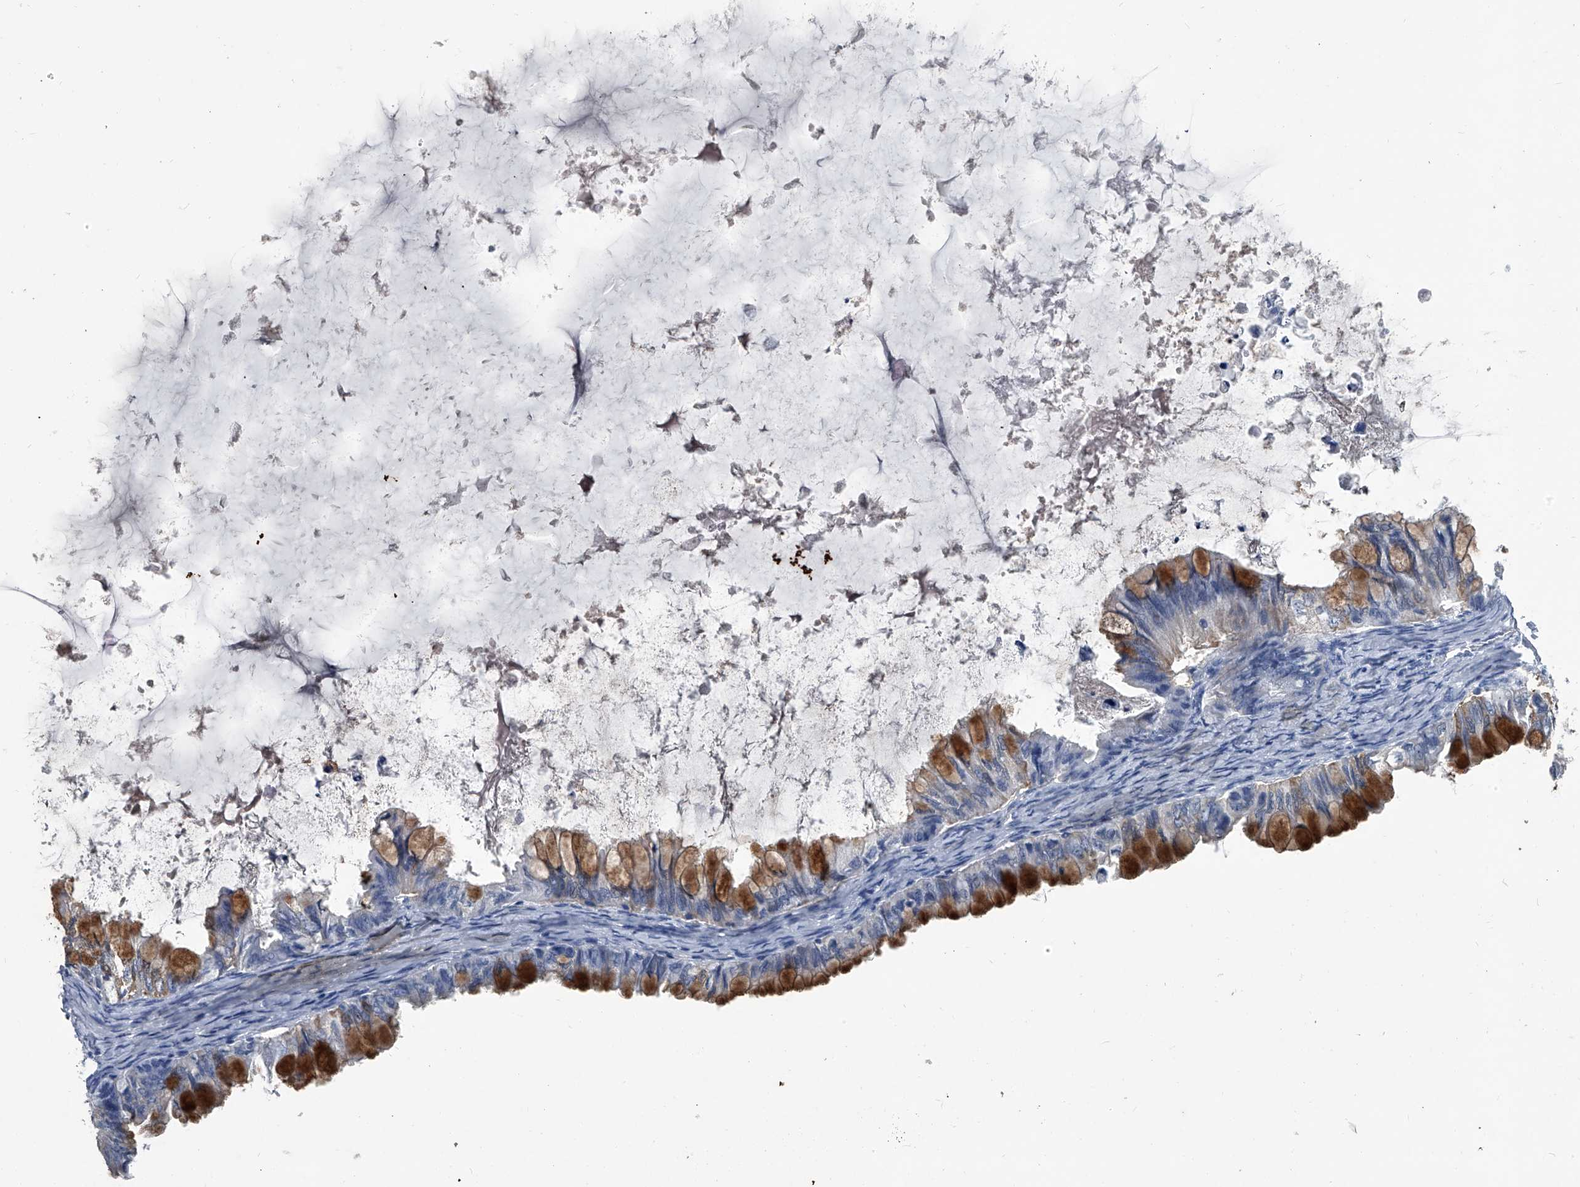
{"staining": {"intensity": "moderate", "quantity": "25%-75%", "location": "cytoplasmic/membranous"}, "tissue": "ovarian cancer", "cell_type": "Tumor cells", "image_type": "cancer", "snomed": [{"axis": "morphology", "description": "Cystadenocarcinoma, mucinous, NOS"}, {"axis": "topography", "description": "Ovary"}], "caption": "A micrograph of ovarian cancer (mucinous cystadenocarcinoma) stained for a protein exhibits moderate cytoplasmic/membranous brown staining in tumor cells. (DAB = brown stain, brightfield microscopy at high magnification).", "gene": "BCAS1", "patient": {"sex": "female", "age": 80}}